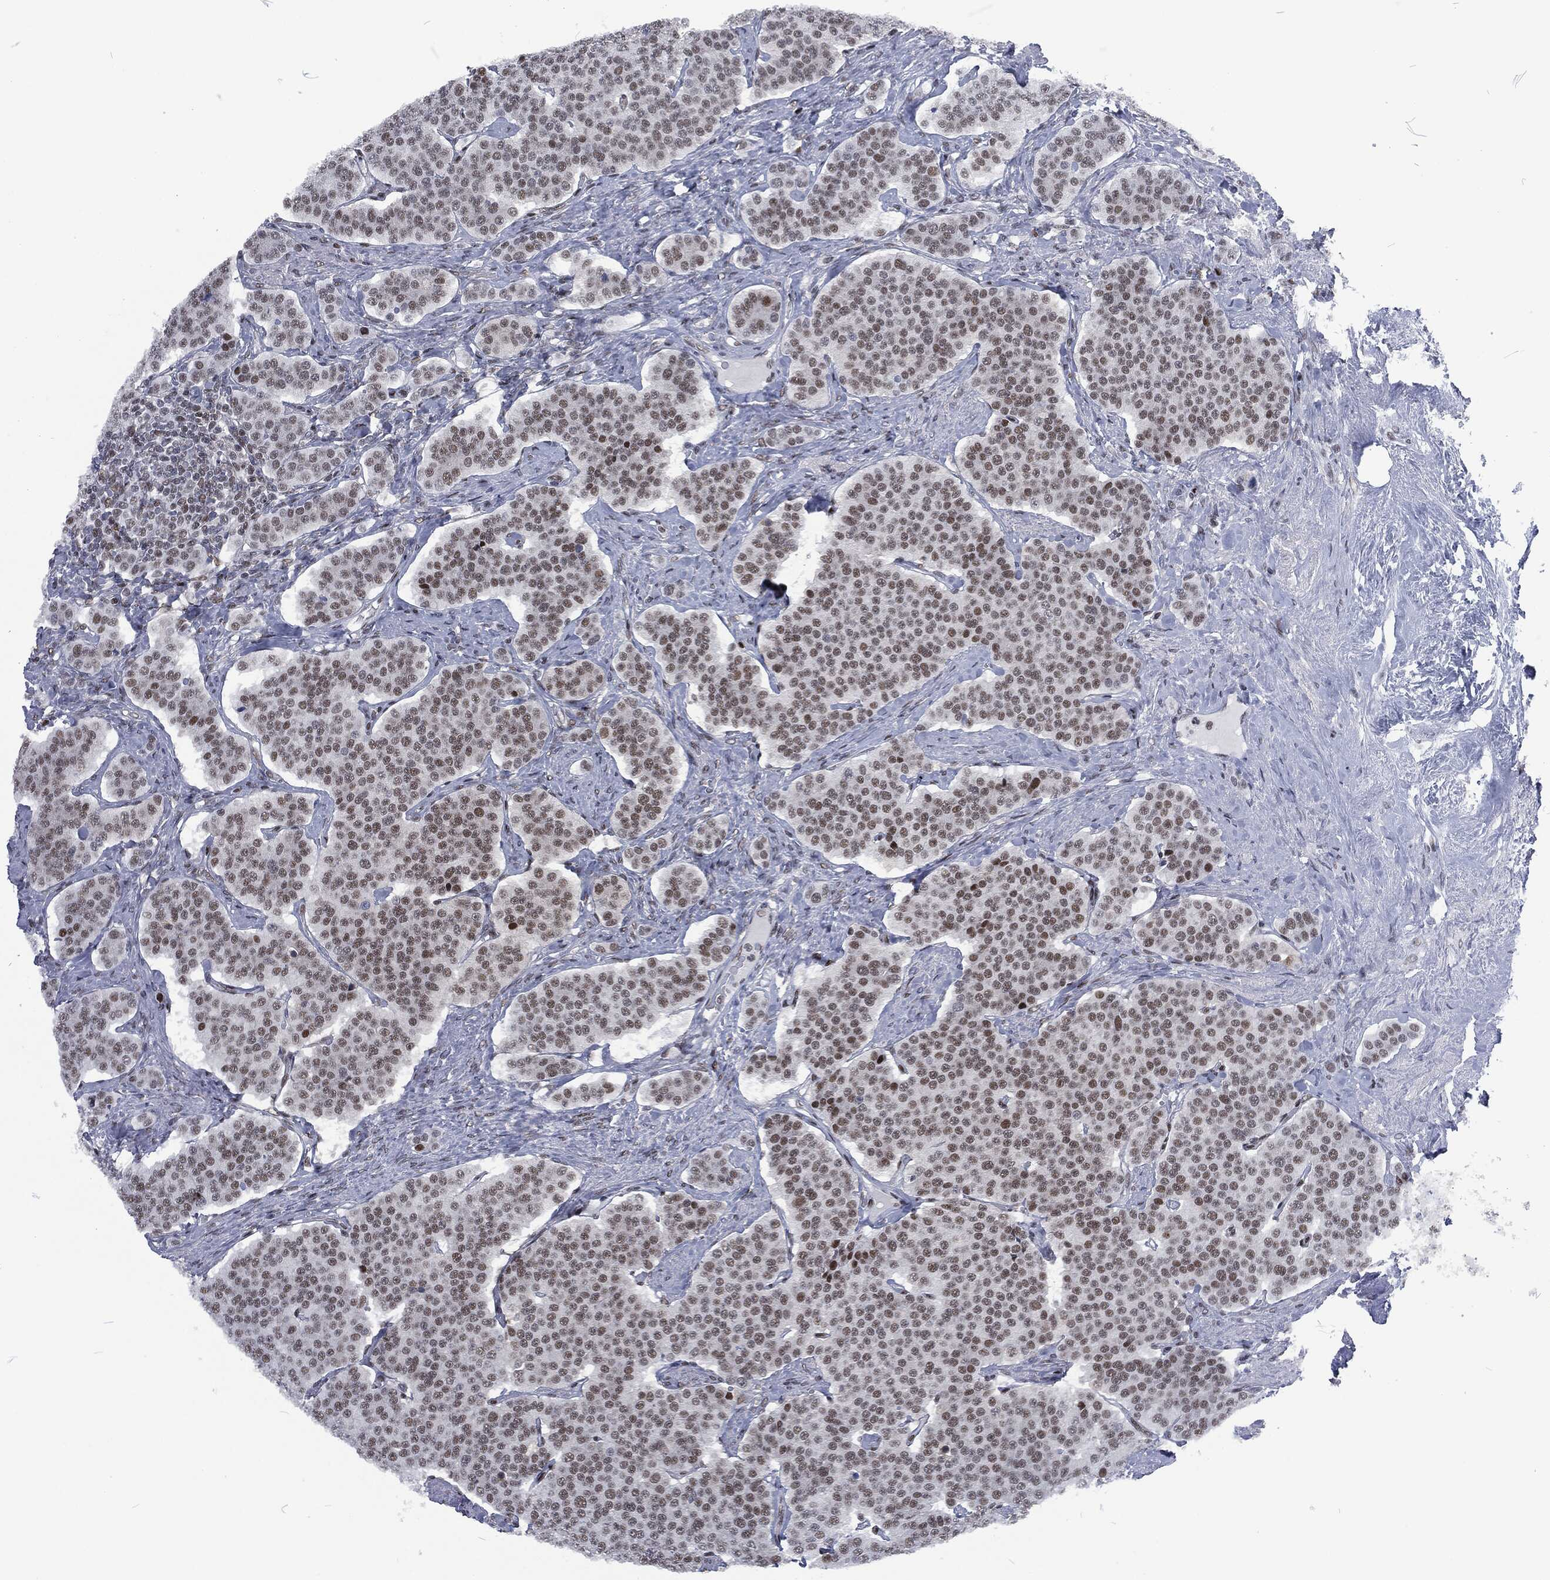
{"staining": {"intensity": "strong", "quantity": "25%-75%", "location": "nuclear"}, "tissue": "carcinoid", "cell_type": "Tumor cells", "image_type": "cancer", "snomed": [{"axis": "morphology", "description": "Carcinoid, malignant, NOS"}, {"axis": "topography", "description": "Small intestine"}], "caption": "The immunohistochemical stain labels strong nuclear expression in tumor cells of malignant carcinoid tissue.", "gene": "DCPS", "patient": {"sex": "female", "age": 58}}